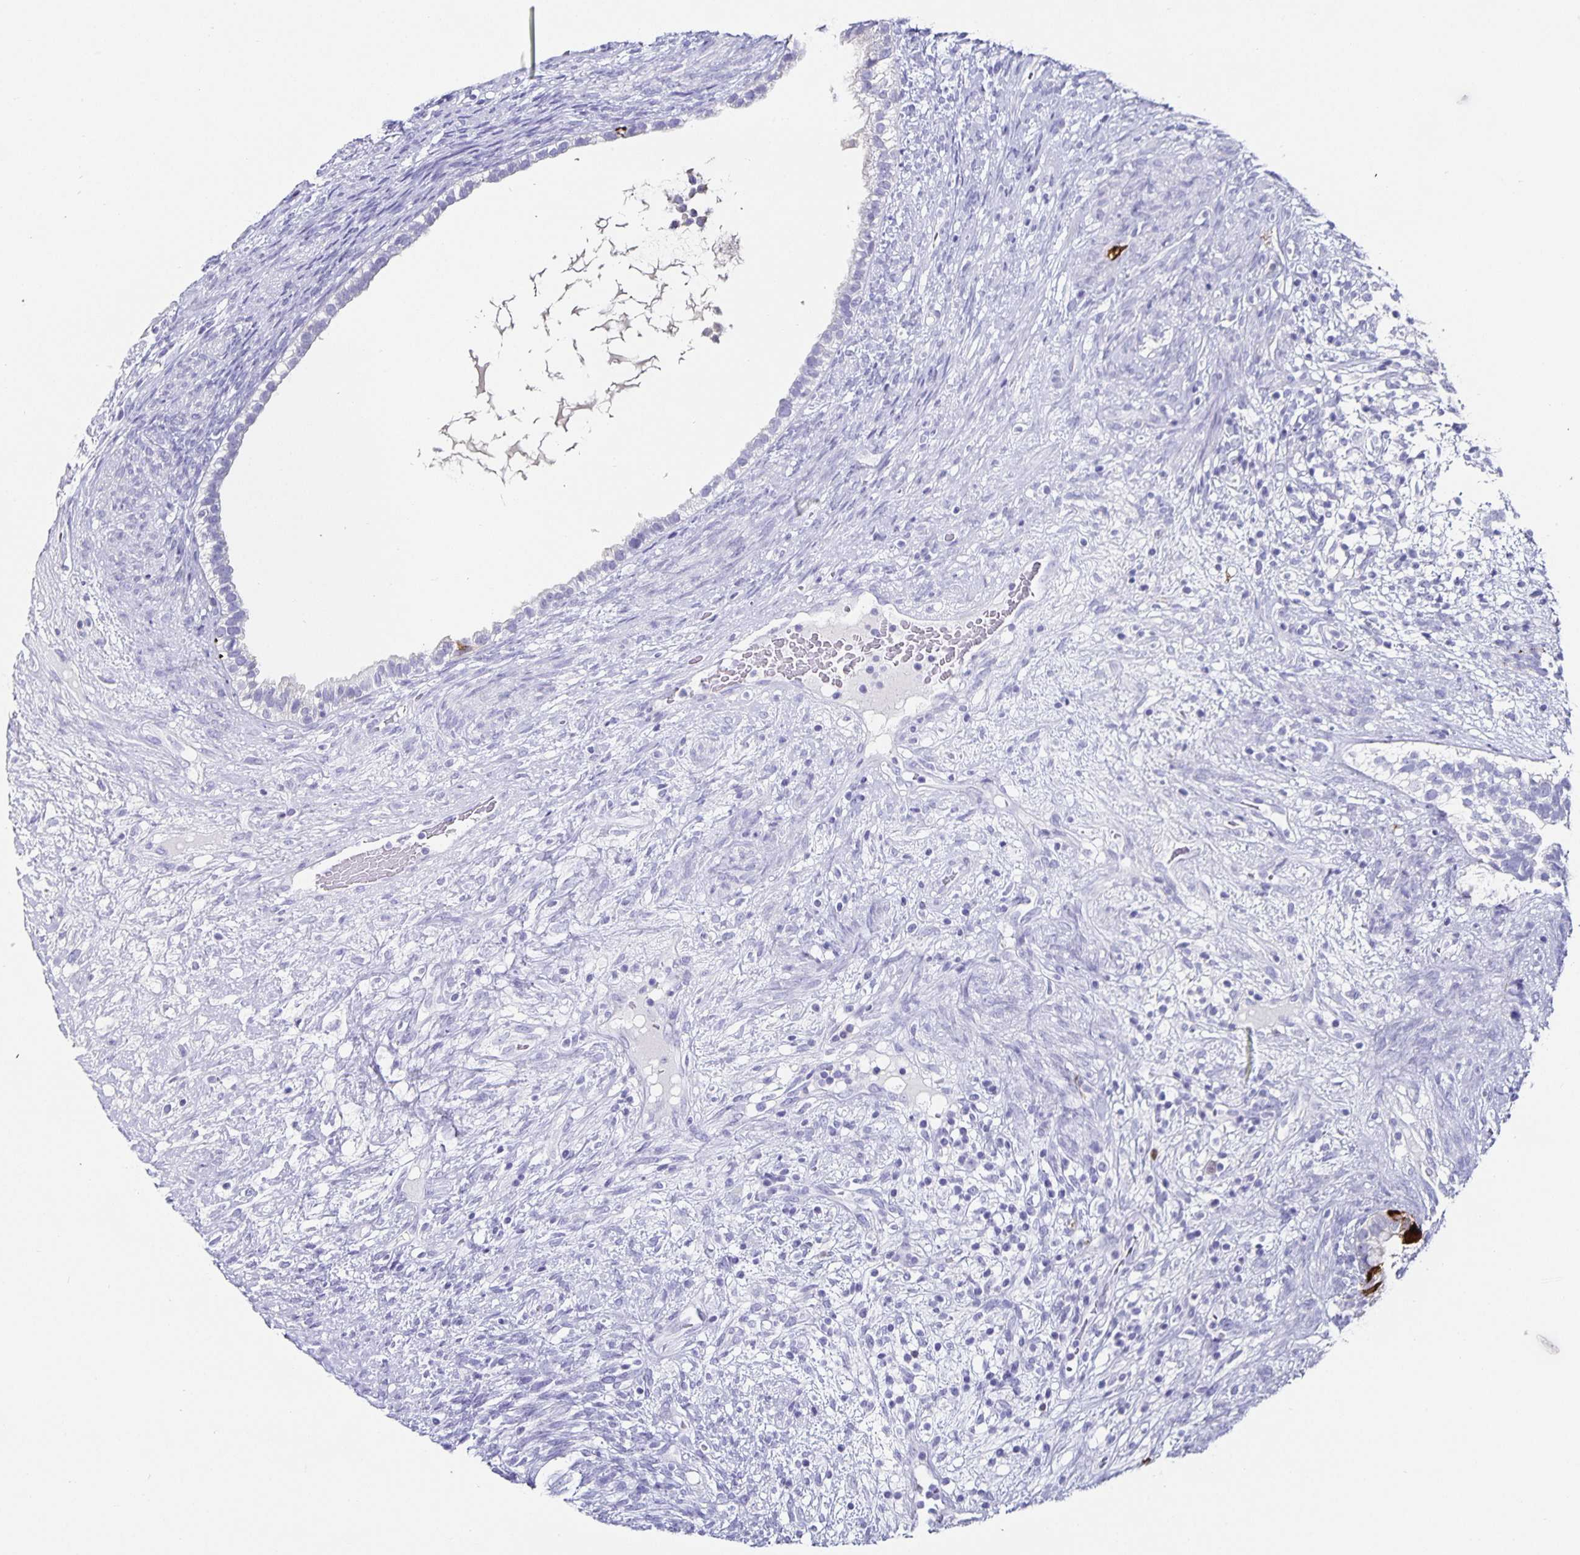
{"staining": {"intensity": "strong", "quantity": "<25%", "location": "cytoplasmic/membranous"}, "tissue": "testis cancer", "cell_type": "Tumor cells", "image_type": "cancer", "snomed": [{"axis": "morphology", "description": "Seminoma, NOS"}, {"axis": "morphology", "description": "Carcinoma, Embryonal, NOS"}, {"axis": "topography", "description": "Testis"}], "caption": "Seminoma (testis) stained for a protein (brown) reveals strong cytoplasmic/membranous positive staining in approximately <25% of tumor cells.", "gene": "CHGA", "patient": {"sex": "male", "age": 41}}